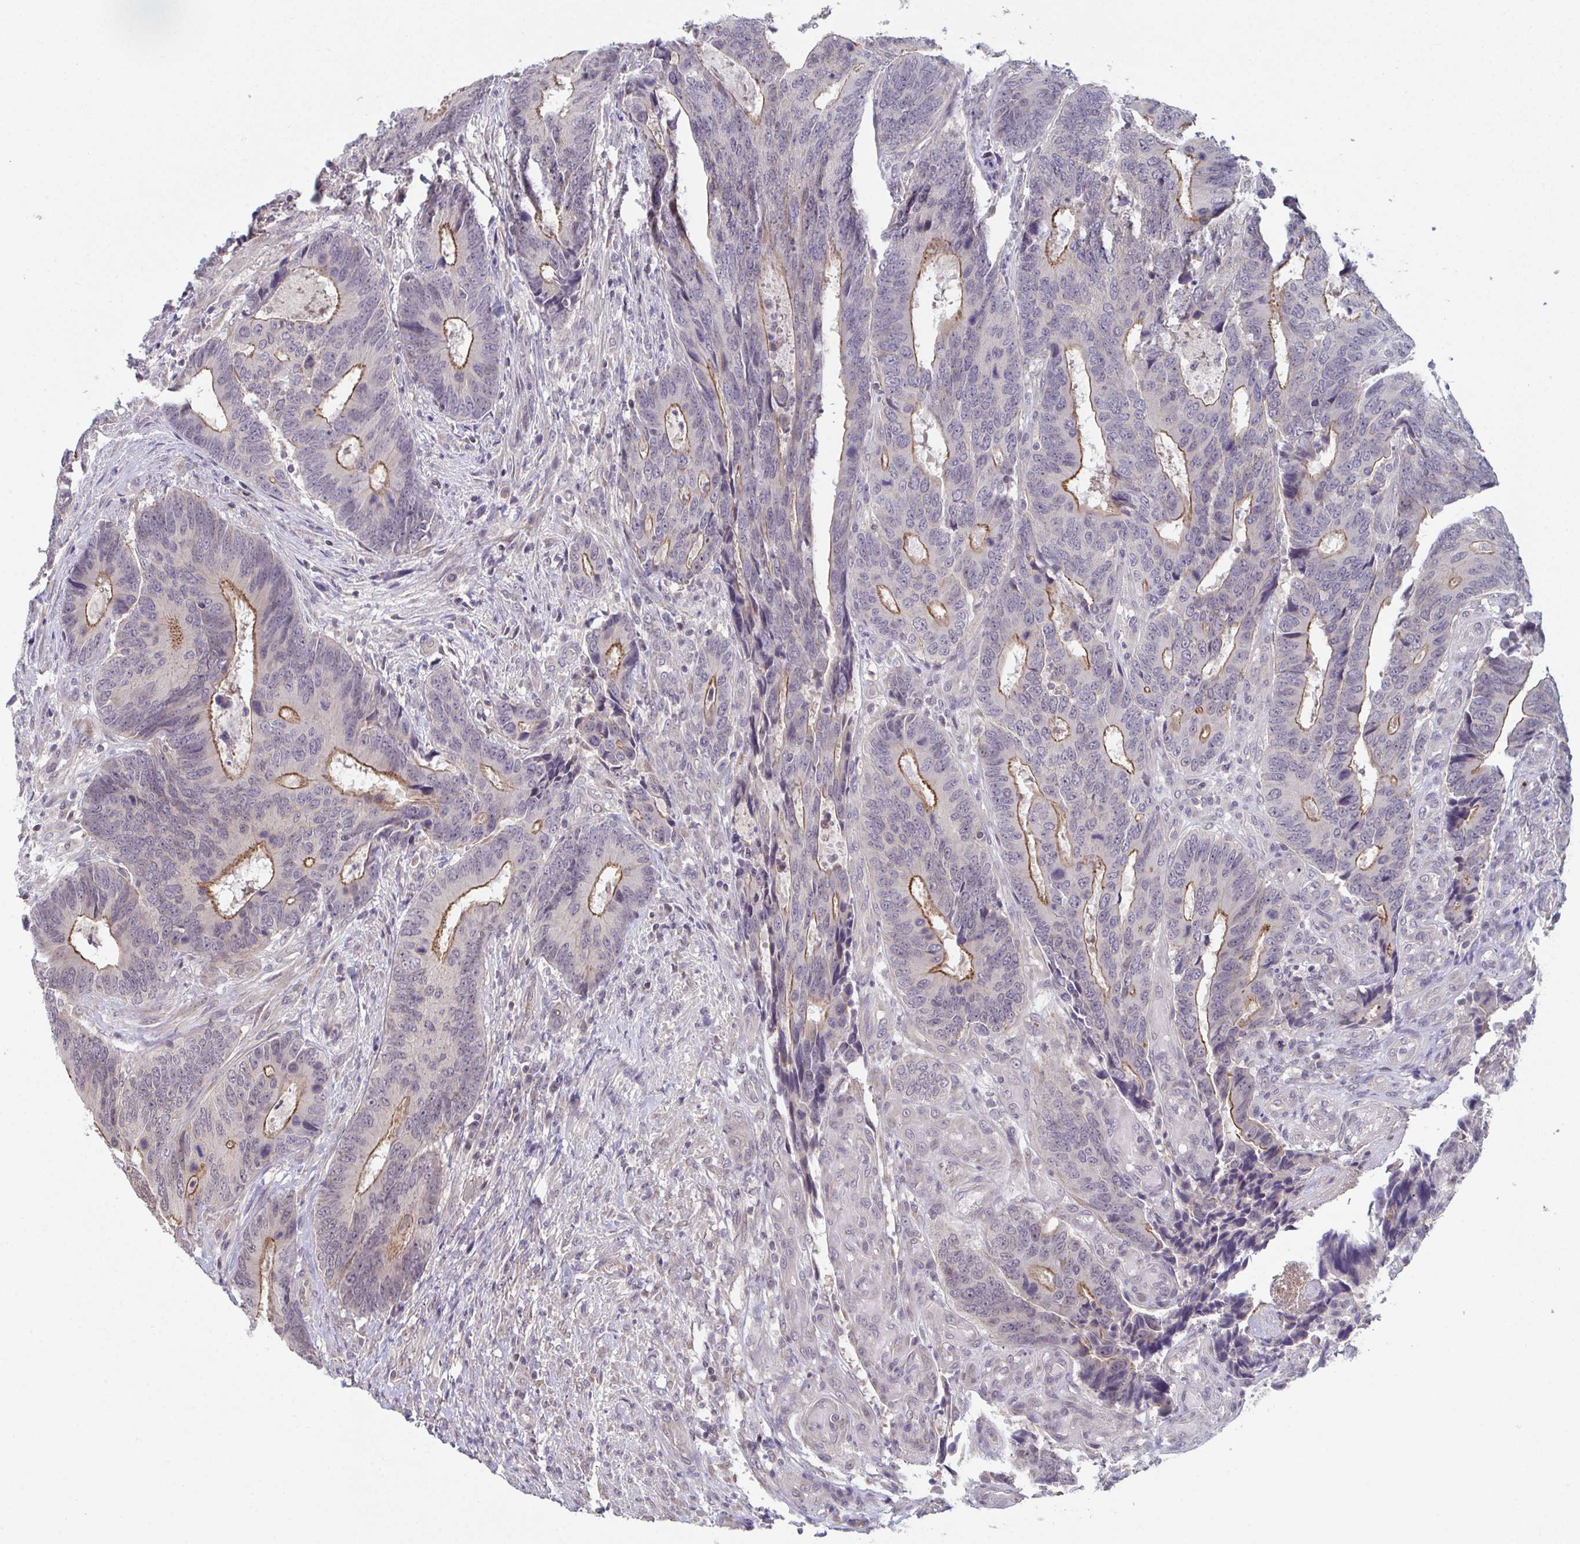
{"staining": {"intensity": "moderate", "quantity": "25%-75%", "location": "cytoplasmic/membranous"}, "tissue": "colorectal cancer", "cell_type": "Tumor cells", "image_type": "cancer", "snomed": [{"axis": "morphology", "description": "Adenocarcinoma, NOS"}, {"axis": "topography", "description": "Colon"}], "caption": "Immunohistochemistry (IHC) (DAB) staining of colorectal adenocarcinoma displays moderate cytoplasmic/membranous protein positivity in approximately 25%-75% of tumor cells. The staining is performed using DAB (3,3'-diaminobenzidine) brown chromogen to label protein expression. The nuclei are counter-stained blue using hematoxylin.", "gene": "ZNF214", "patient": {"sex": "male", "age": 87}}